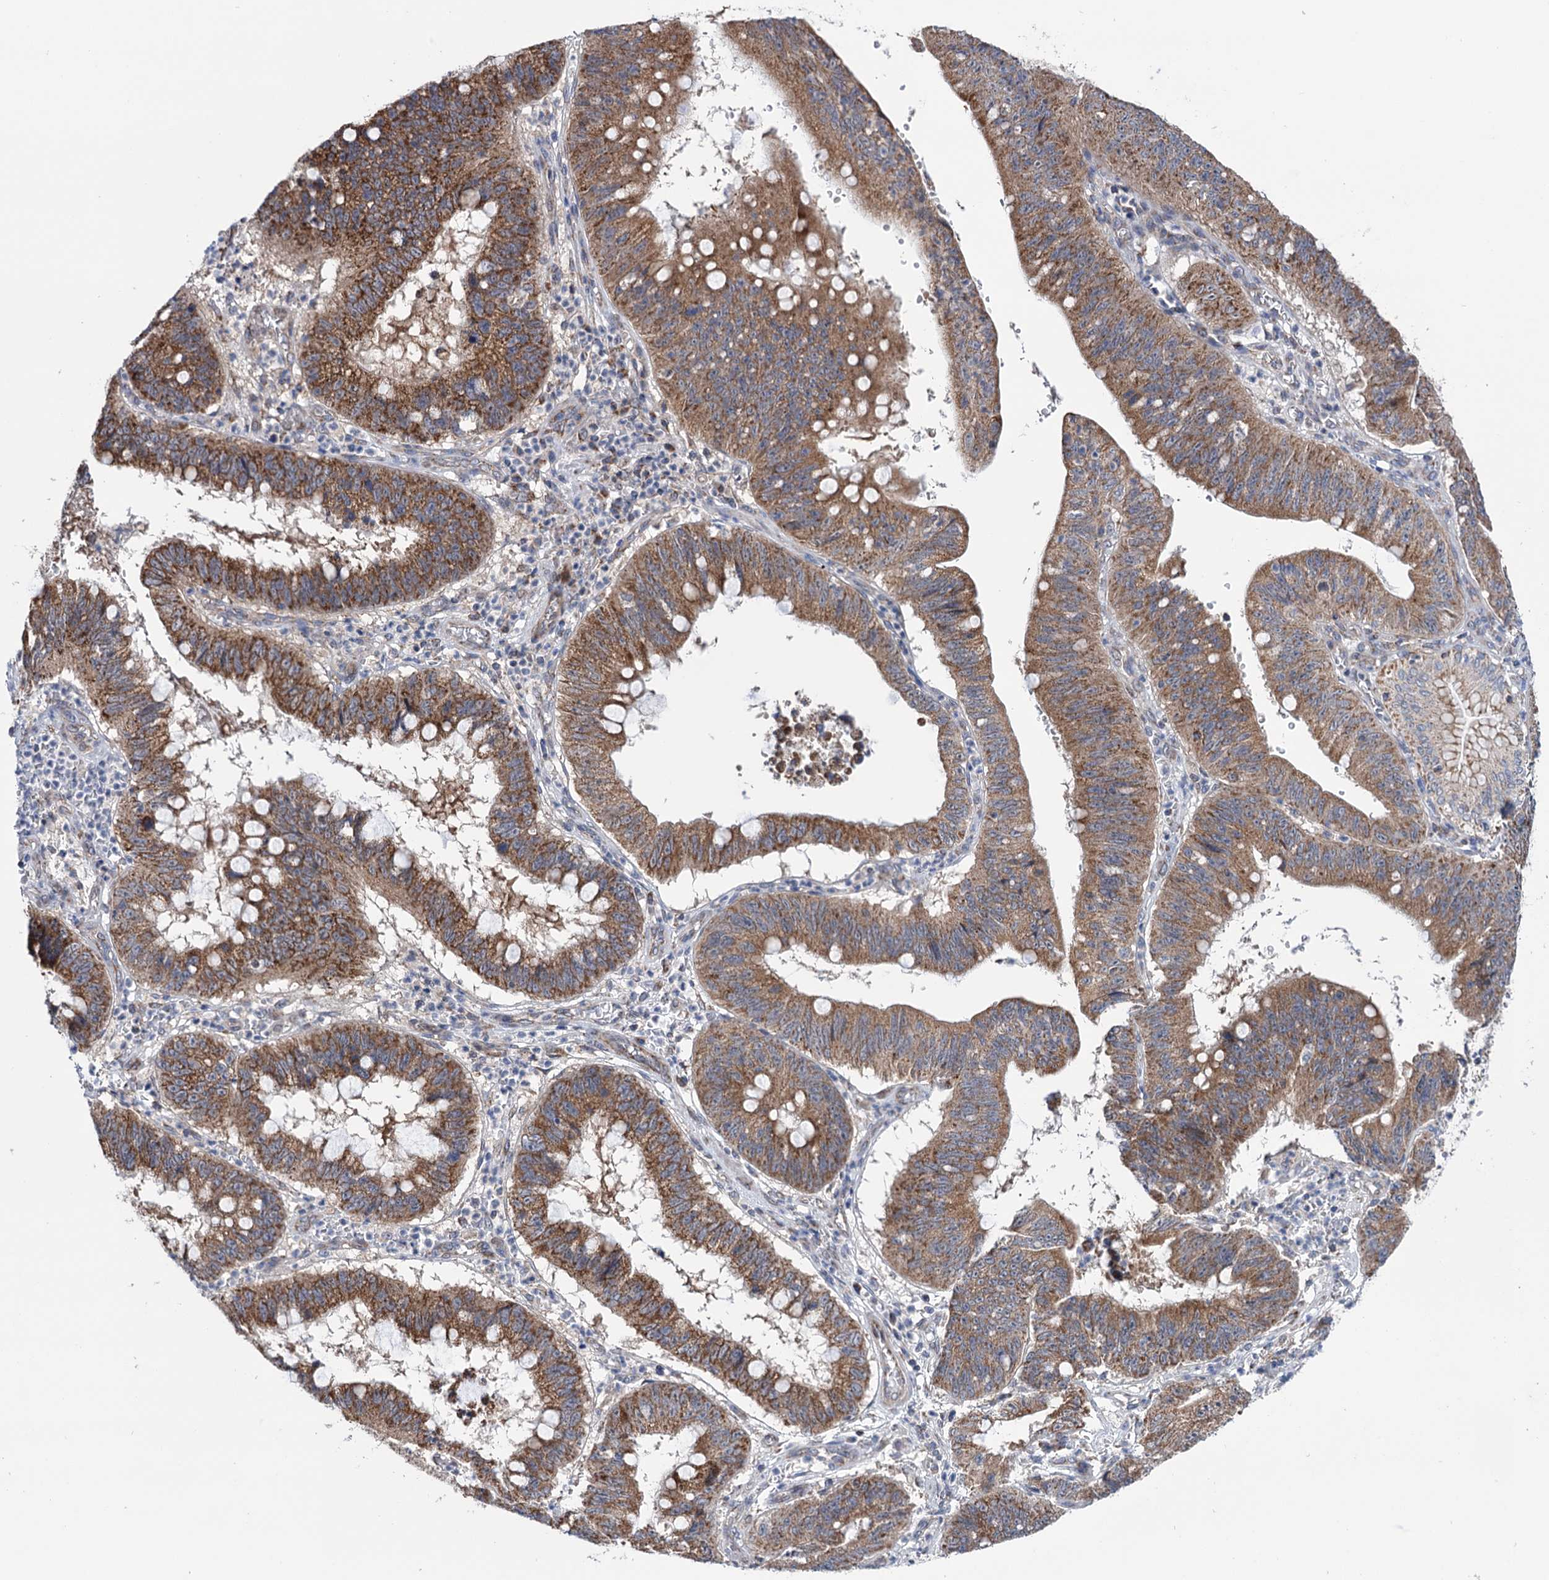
{"staining": {"intensity": "moderate", "quantity": ">75%", "location": "cytoplasmic/membranous"}, "tissue": "stomach cancer", "cell_type": "Tumor cells", "image_type": "cancer", "snomed": [{"axis": "morphology", "description": "Adenocarcinoma, NOS"}, {"axis": "topography", "description": "Stomach"}], "caption": "Approximately >75% of tumor cells in human adenocarcinoma (stomach) show moderate cytoplasmic/membranous protein staining as visualized by brown immunohistochemical staining.", "gene": "SUCLA2", "patient": {"sex": "male", "age": 59}}